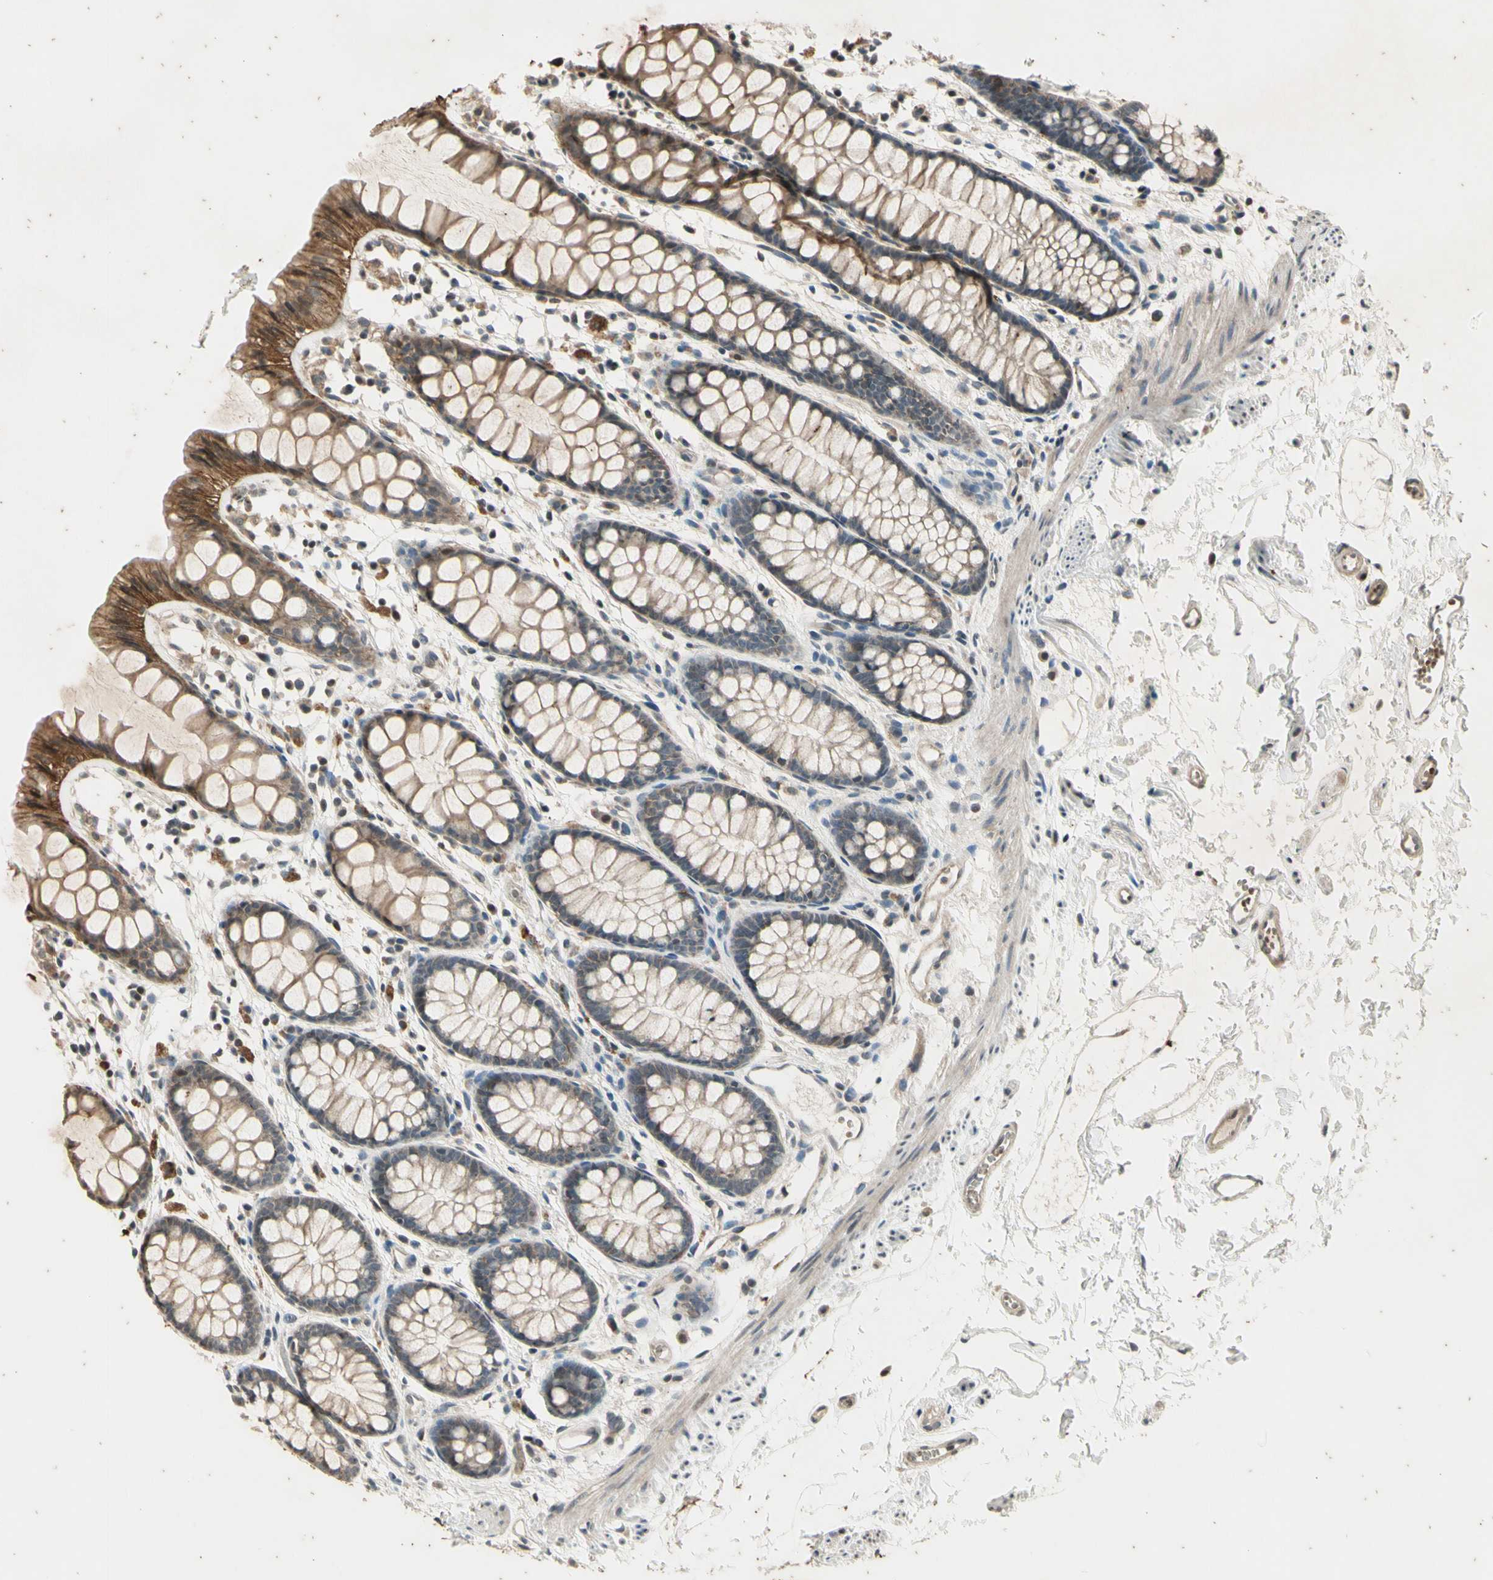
{"staining": {"intensity": "moderate", "quantity": "25%-75%", "location": "cytoplasmic/membranous"}, "tissue": "rectum", "cell_type": "Glandular cells", "image_type": "normal", "snomed": [{"axis": "morphology", "description": "Normal tissue, NOS"}, {"axis": "topography", "description": "Rectum"}], "caption": "Glandular cells display medium levels of moderate cytoplasmic/membranous staining in about 25%-75% of cells in unremarkable rectum.", "gene": "EFNB2", "patient": {"sex": "female", "age": 66}}